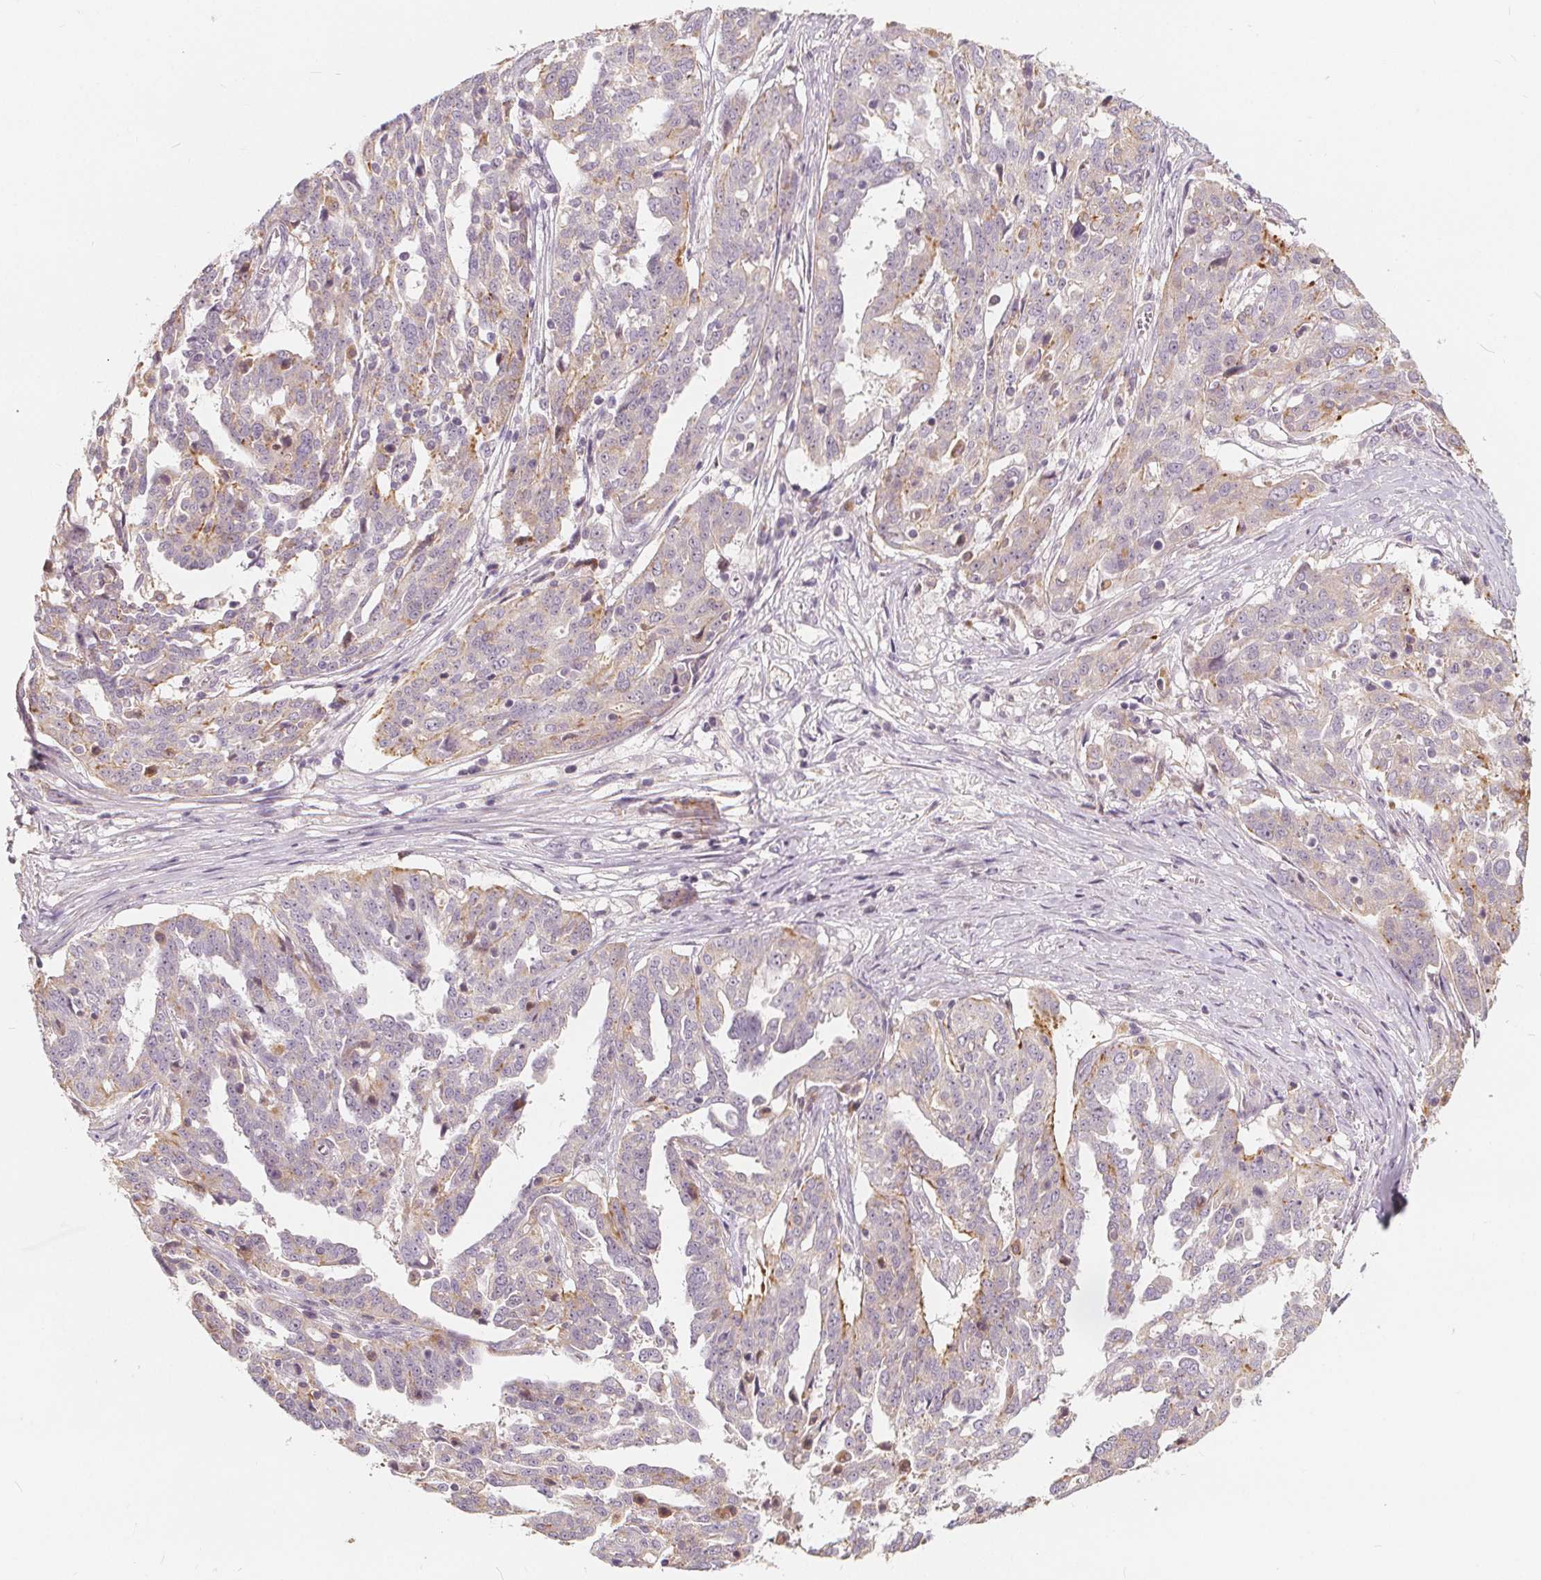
{"staining": {"intensity": "negative", "quantity": "none", "location": "none"}, "tissue": "ovarian cancer", "cell_type": "Tumor cells", "image_type": "cancer", "snomed": [{"axis": "morphology", "description": "Cystadenocarcinoma, serous, NOS"}, {"axis": "topography", "description": "Ovary"}], "caption": "DAB immunohistochemical staining of human ovarian serous cystadenocarcinoma shows no significant positivity in tumor cells.", "gene": "DRC3", "patient": {"sex": "female", "age": 67}}